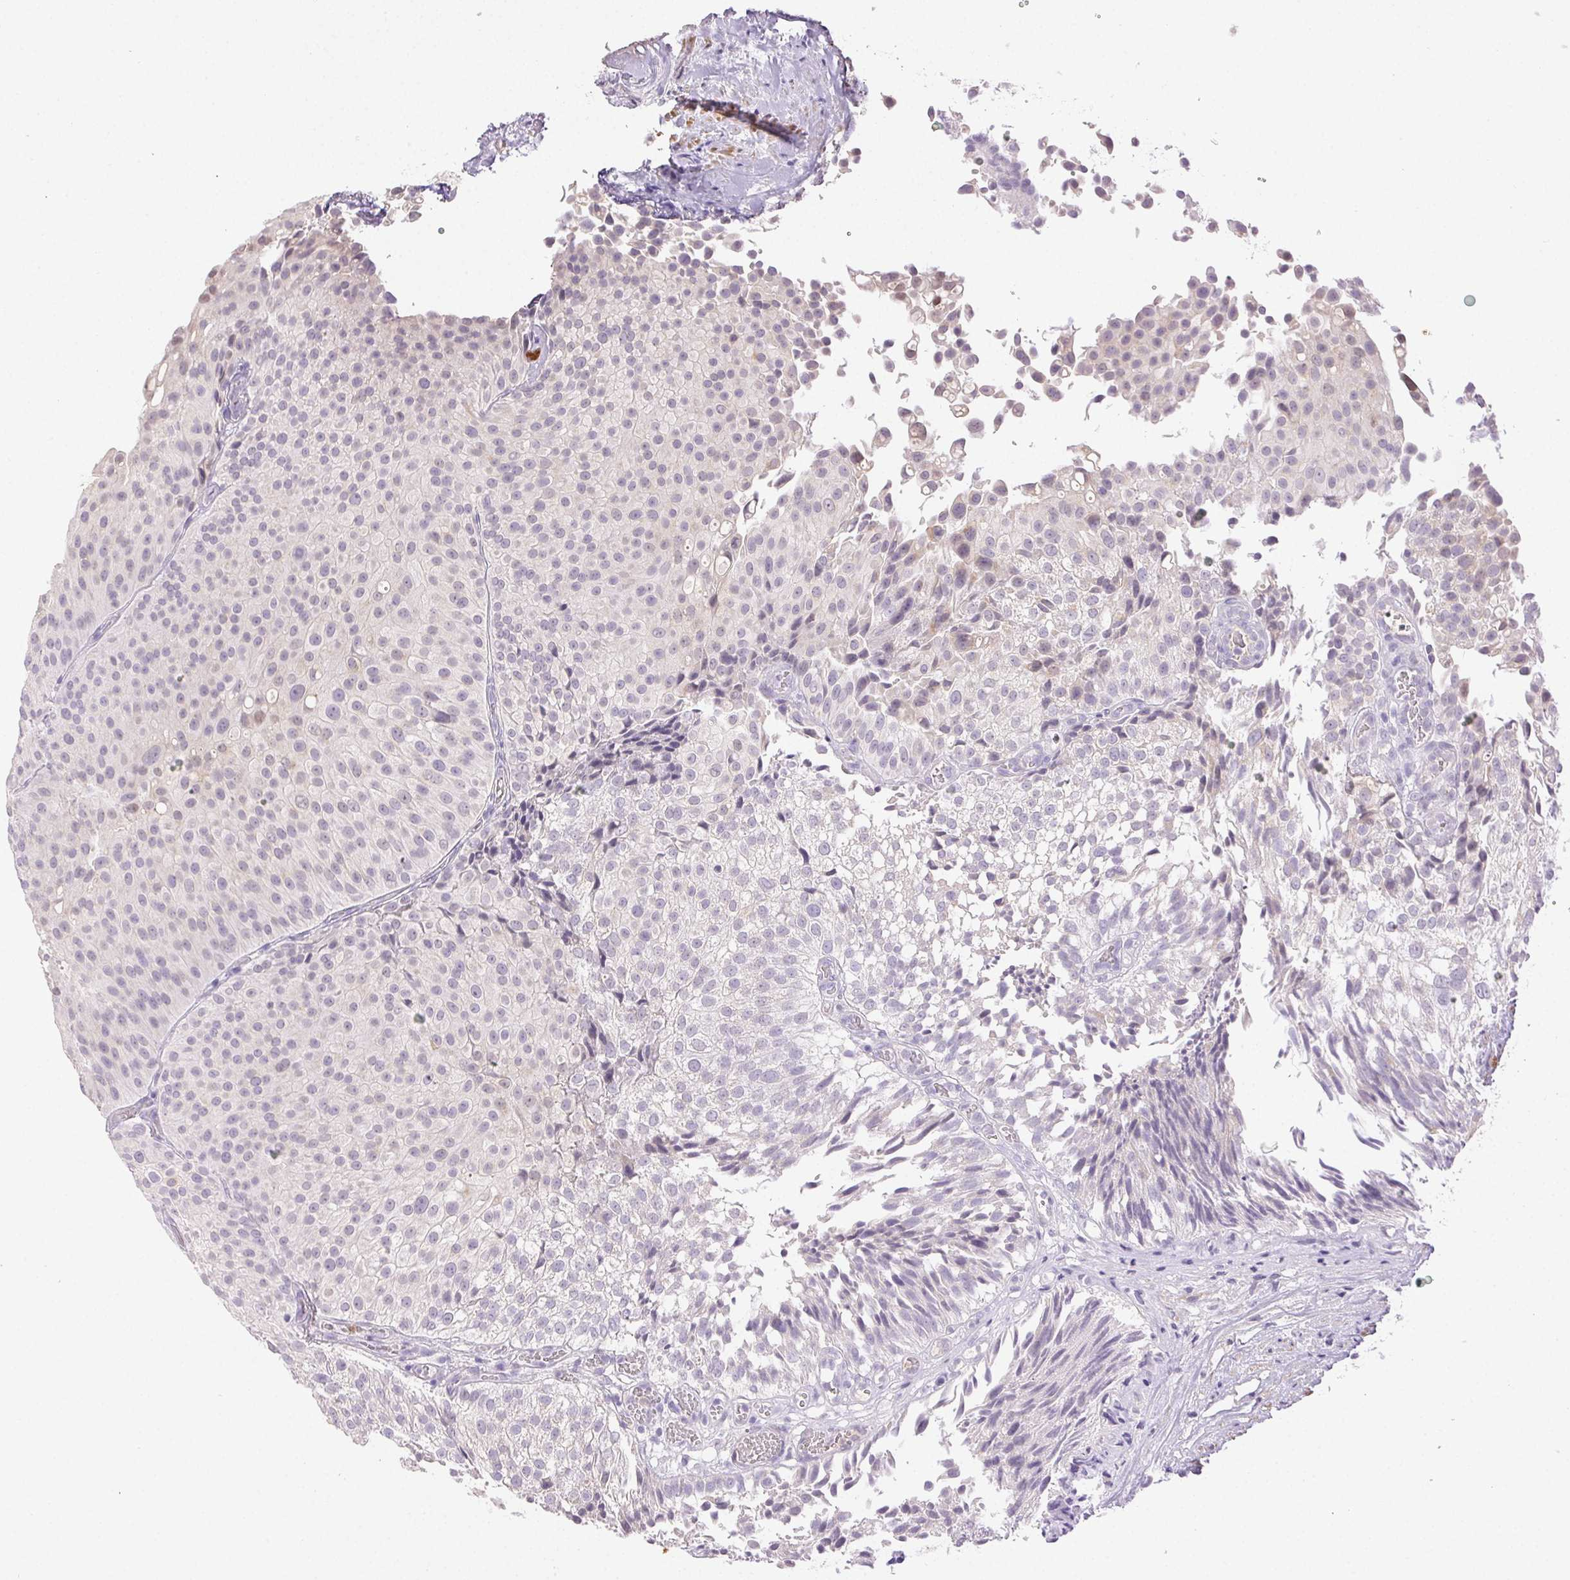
{"staining": {"intensity": "moderate", "quantity": "<25%", "location": "nuclear"}, "tissue": "urothelial cancer", "cell_type": "Tumor cells", "image_type": "cancer", "snomed": [{"axis": "morphology", "description": "Urothelial carcinoma, Low grade"}, {"axis": "topography", "description": "Urinary bladder"}], "caption": "Moderate nuclear protein positivity is appreciated in approximately <25% of tumor cells in urothelial carcinoma (low-grade).", "gene": "EMX2", "patient": {"sex": "male", "age": 80}}